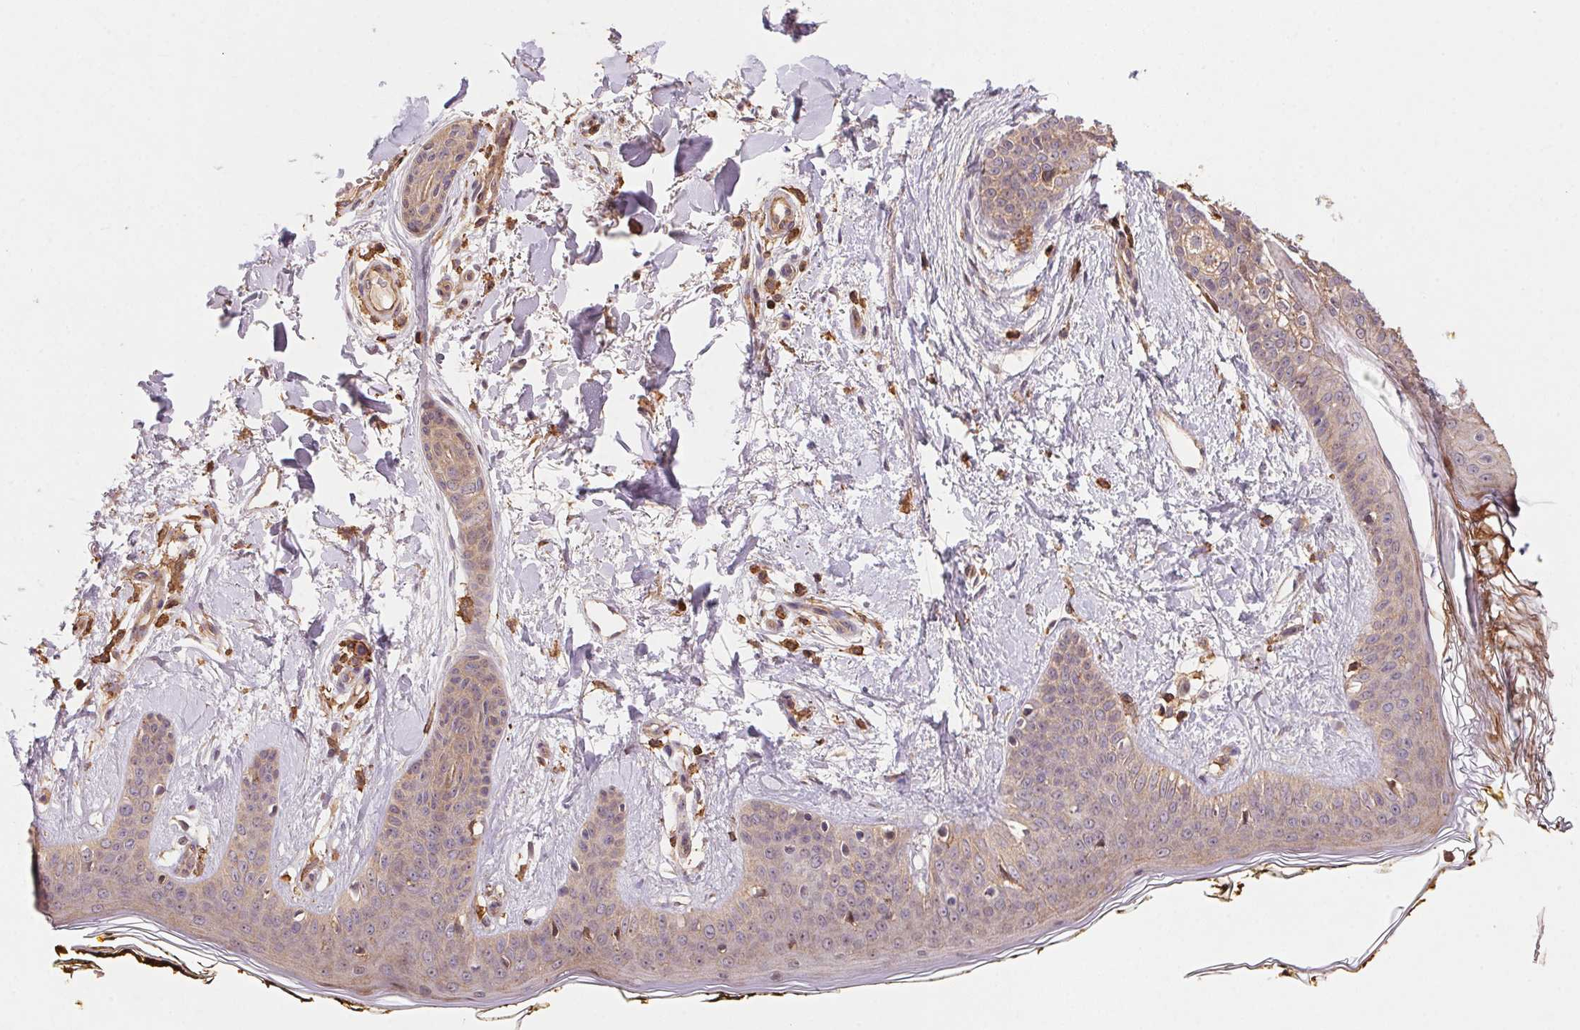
{"staining": {"intensity": "moderate", "quantity": ">75%", "location": "cytoplasmic/membranous"}, "tissue": "skin", "cell_type": "Fibroblasts", "image_type": "normal", "snomed": [{"axis": "morphology", "description": "Normal tissue, NOS"}, {"axis": "topography", "description": "Skin"}], "caption": "An immunohistochemistry photomicrograph of benign tissue is shown. Protein staining in brown shows moderate cytoplasmic/membranous positivity in skin within fibroblasts.", "gene": "ATG10", "patient": {"sex": "female", "age": 34}}